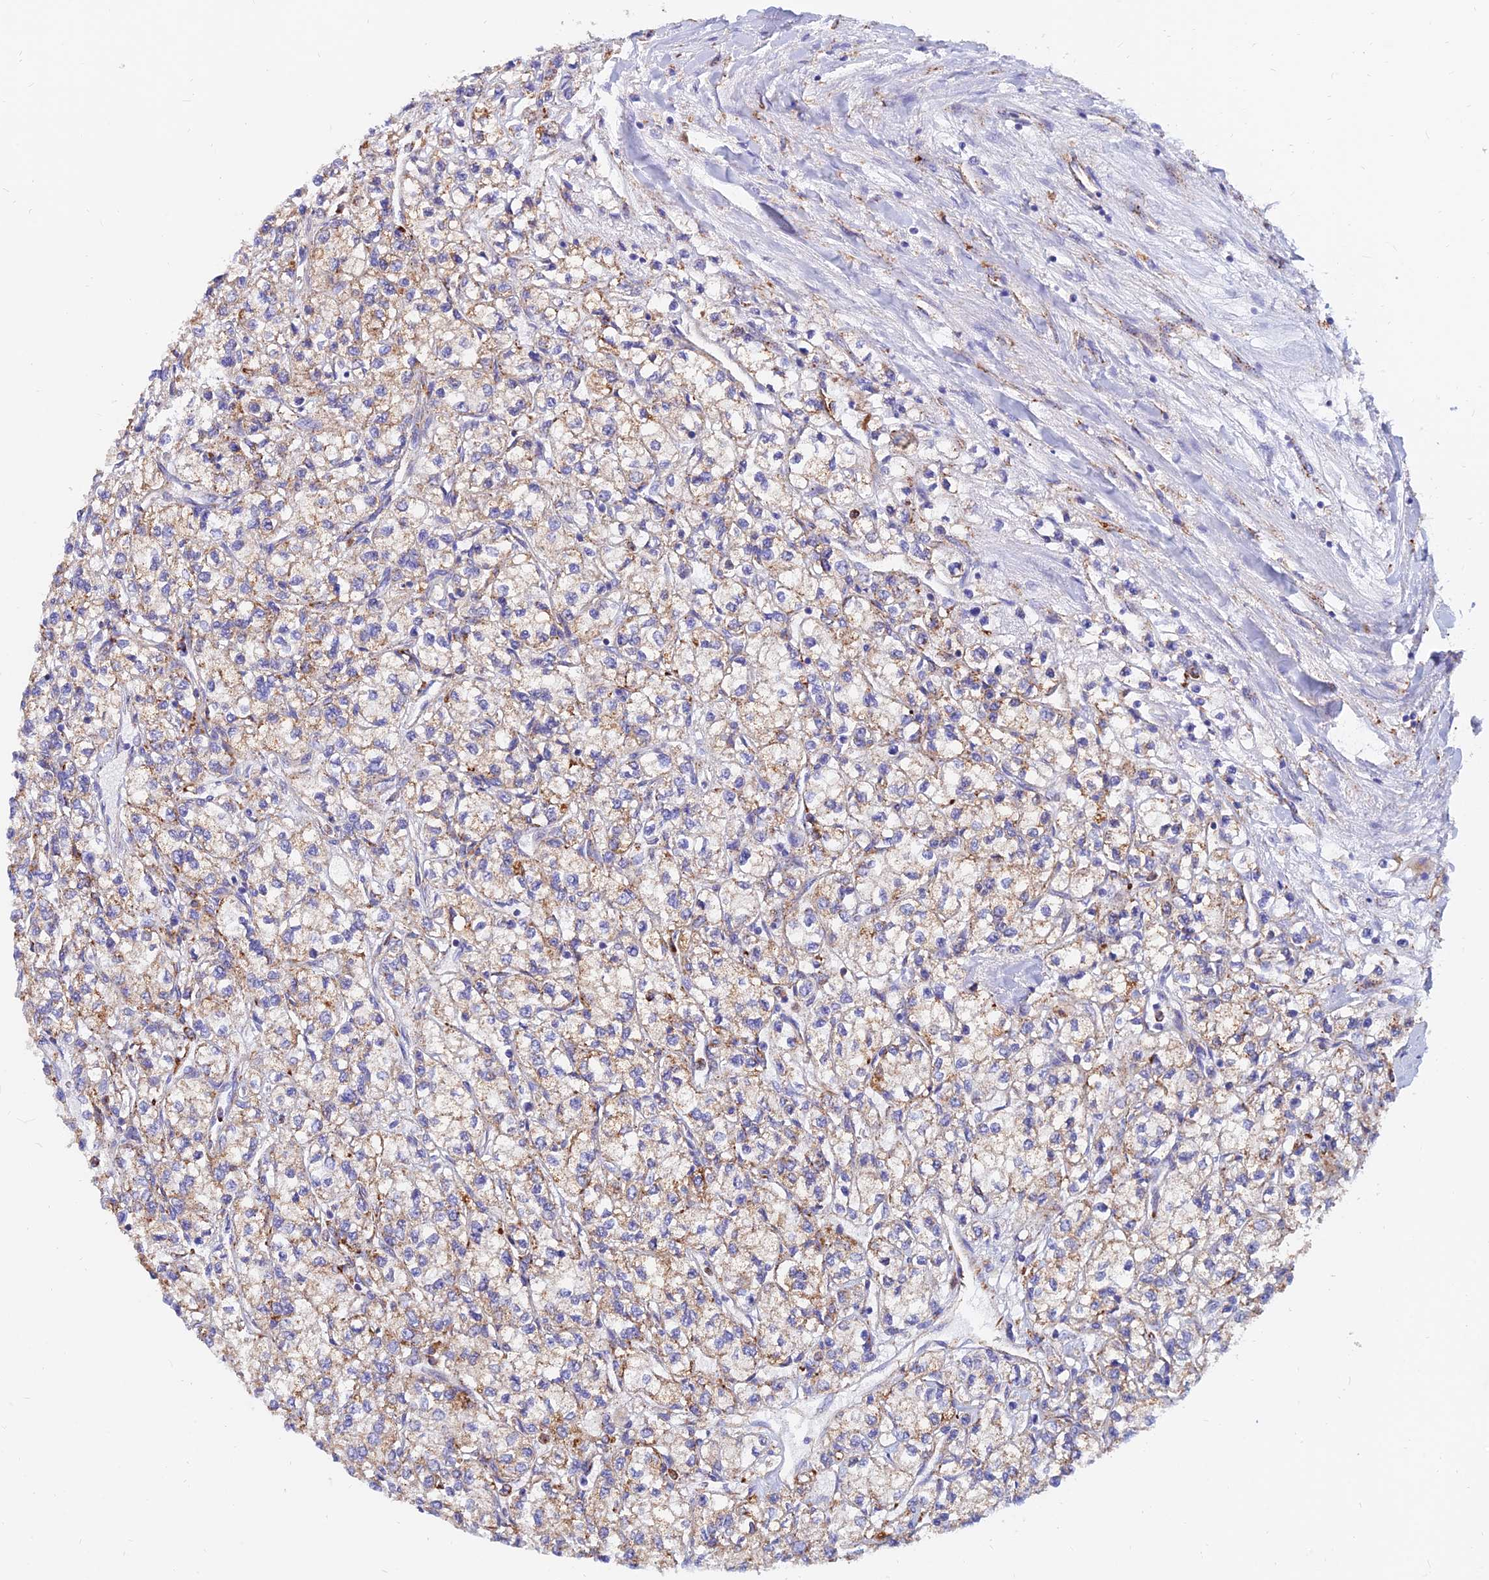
{"staining": {"intensity": "moderate", "quantity": ">75%", "location": "cytoplasmic/membranous"}, "tissue": "renal cancer", "cell_type": "Tumor cells", "image_type": "cancer", "snomed": [{"axis": "morphology", "description": "Adenocarcinoma, NOS"}, {"axis": "topography", "description": "Kidney"}], "caption": "Renal cancer tissue exhibits moderate cytoplasmic/membranous staining in about >75% of tumor cells", "gene": "SPNS1", "patient": {"sex": "male", "age": 80}}